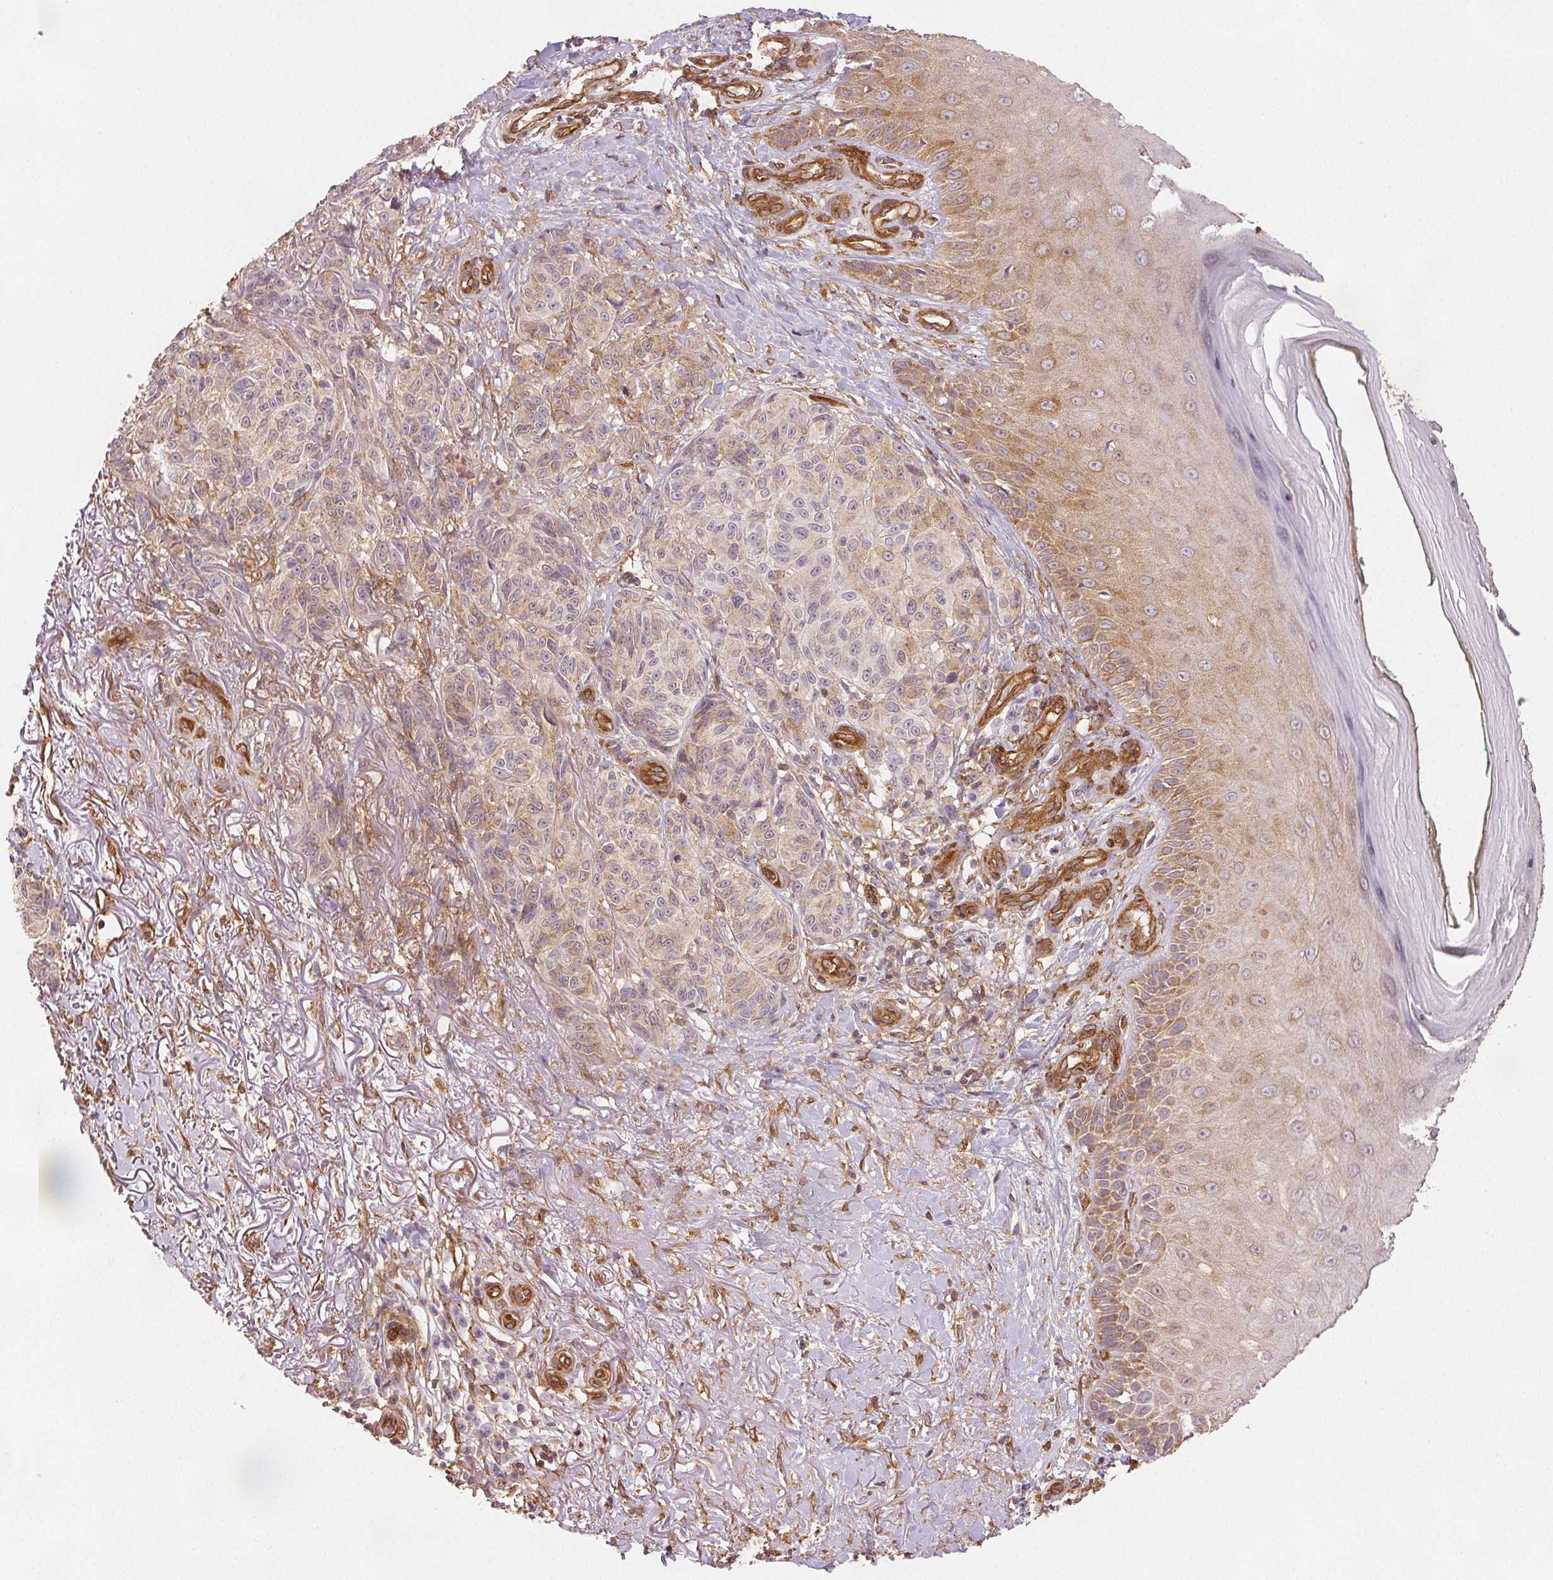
{"staining": {"intensity": "weak", "quantity": "<25%", "location": "cytoplasmic/membranous"}, "tissue": "melanoma", "cell_type": "Tumor cells", "image_type": "cancer", "snomed": [{"axis": "morphology", "description": "Malignant melanoma, NOS"}, {"axis": "topography", "description": "Skin"}], "caption": "A high-resolution micrograph shows immunohistochemistry (IHC) staining of melanoma, which demonstrates no significant positivity in tumor cells. (DAB (3,3'-diaminobenzidine) immunohistochemistry (IHC) visualized using brightfield microscopy, high magnification).", "gene": "DIAPH2", "patient": {"sex": "female", "age": 85}}